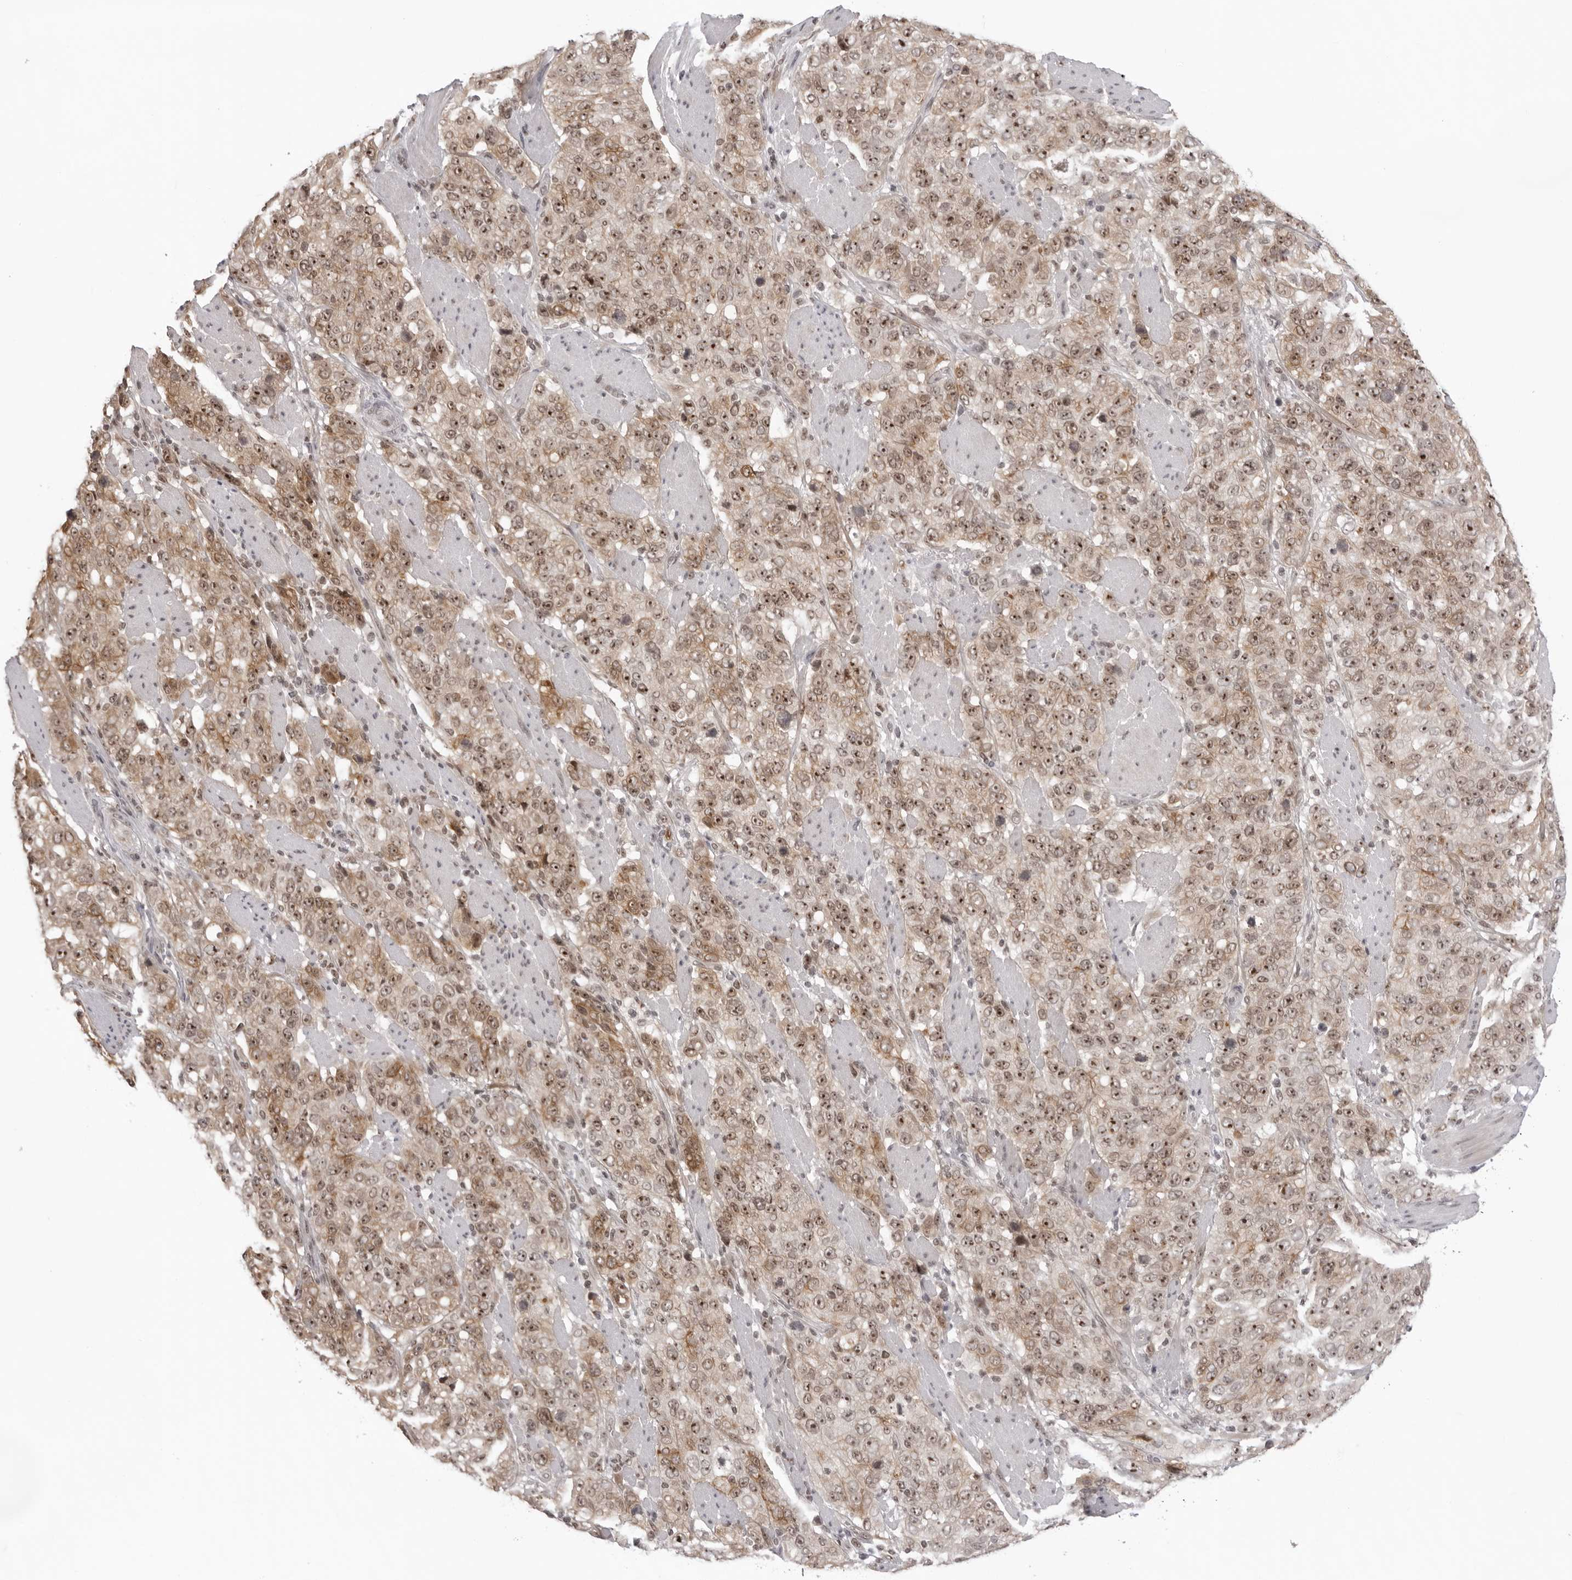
{"staining": {"intensity": "moderate", "quantity": ">75%", "location": "cytoplasmic/membranous,nuclear"}, "tissue": "stomach cancer", "cell_type": "Tumor cells", "image_type": "cancer", "snomed": [{"axis": "morphology", "description": "Adenocarcinoma, NOS"}, {"axis": "topography", "description": "Stomach"}], "caption": "Protein staining of adenocarcinoma (stomach) tissue reveals moderate cytoplasmic/membranous and nuclear staining in approximately >75% of tumor cells.", "gene": "EXOSC10", "patient": {"sex": "male", "age": 48}}